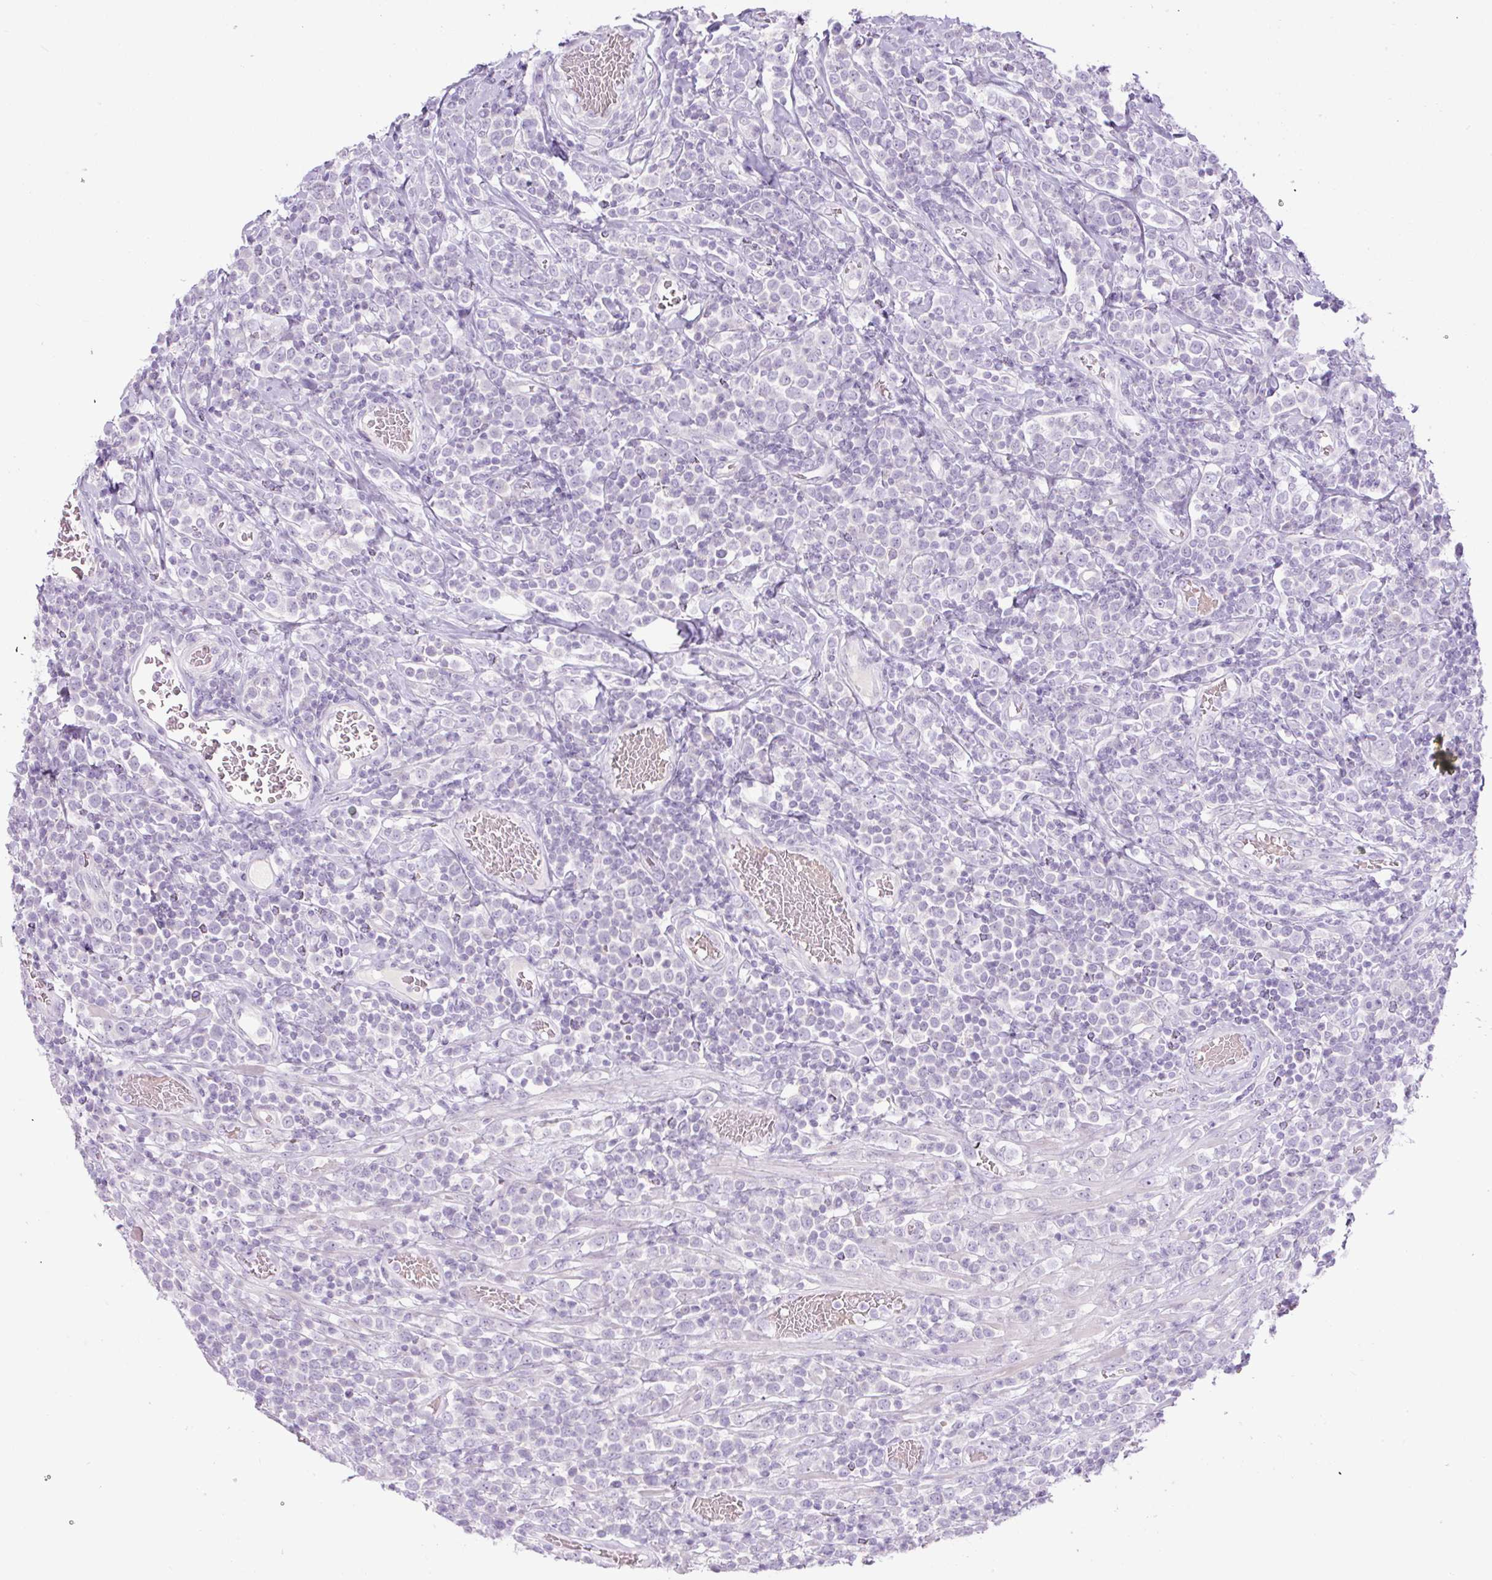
{"staining": {"intensity": "negative", "quantity": "none", "location": "none"}, "tissue": "lymphoma", "cell_type": "Tumor cells", "image_type": "cancer", "snomed": [{"axis": "morphology", "description": "Malignant lymphoma, non-Hodgkin's type, High grade"}, {"axis": "topography", "description": "Soft tissue"}], "caption": "This is an immunohistochemistry (IHC) image of lymphoma. There is no expression in tumor cells.", "gene": "FGFBP3", "patient": {"sex": "female", "age": 56}}